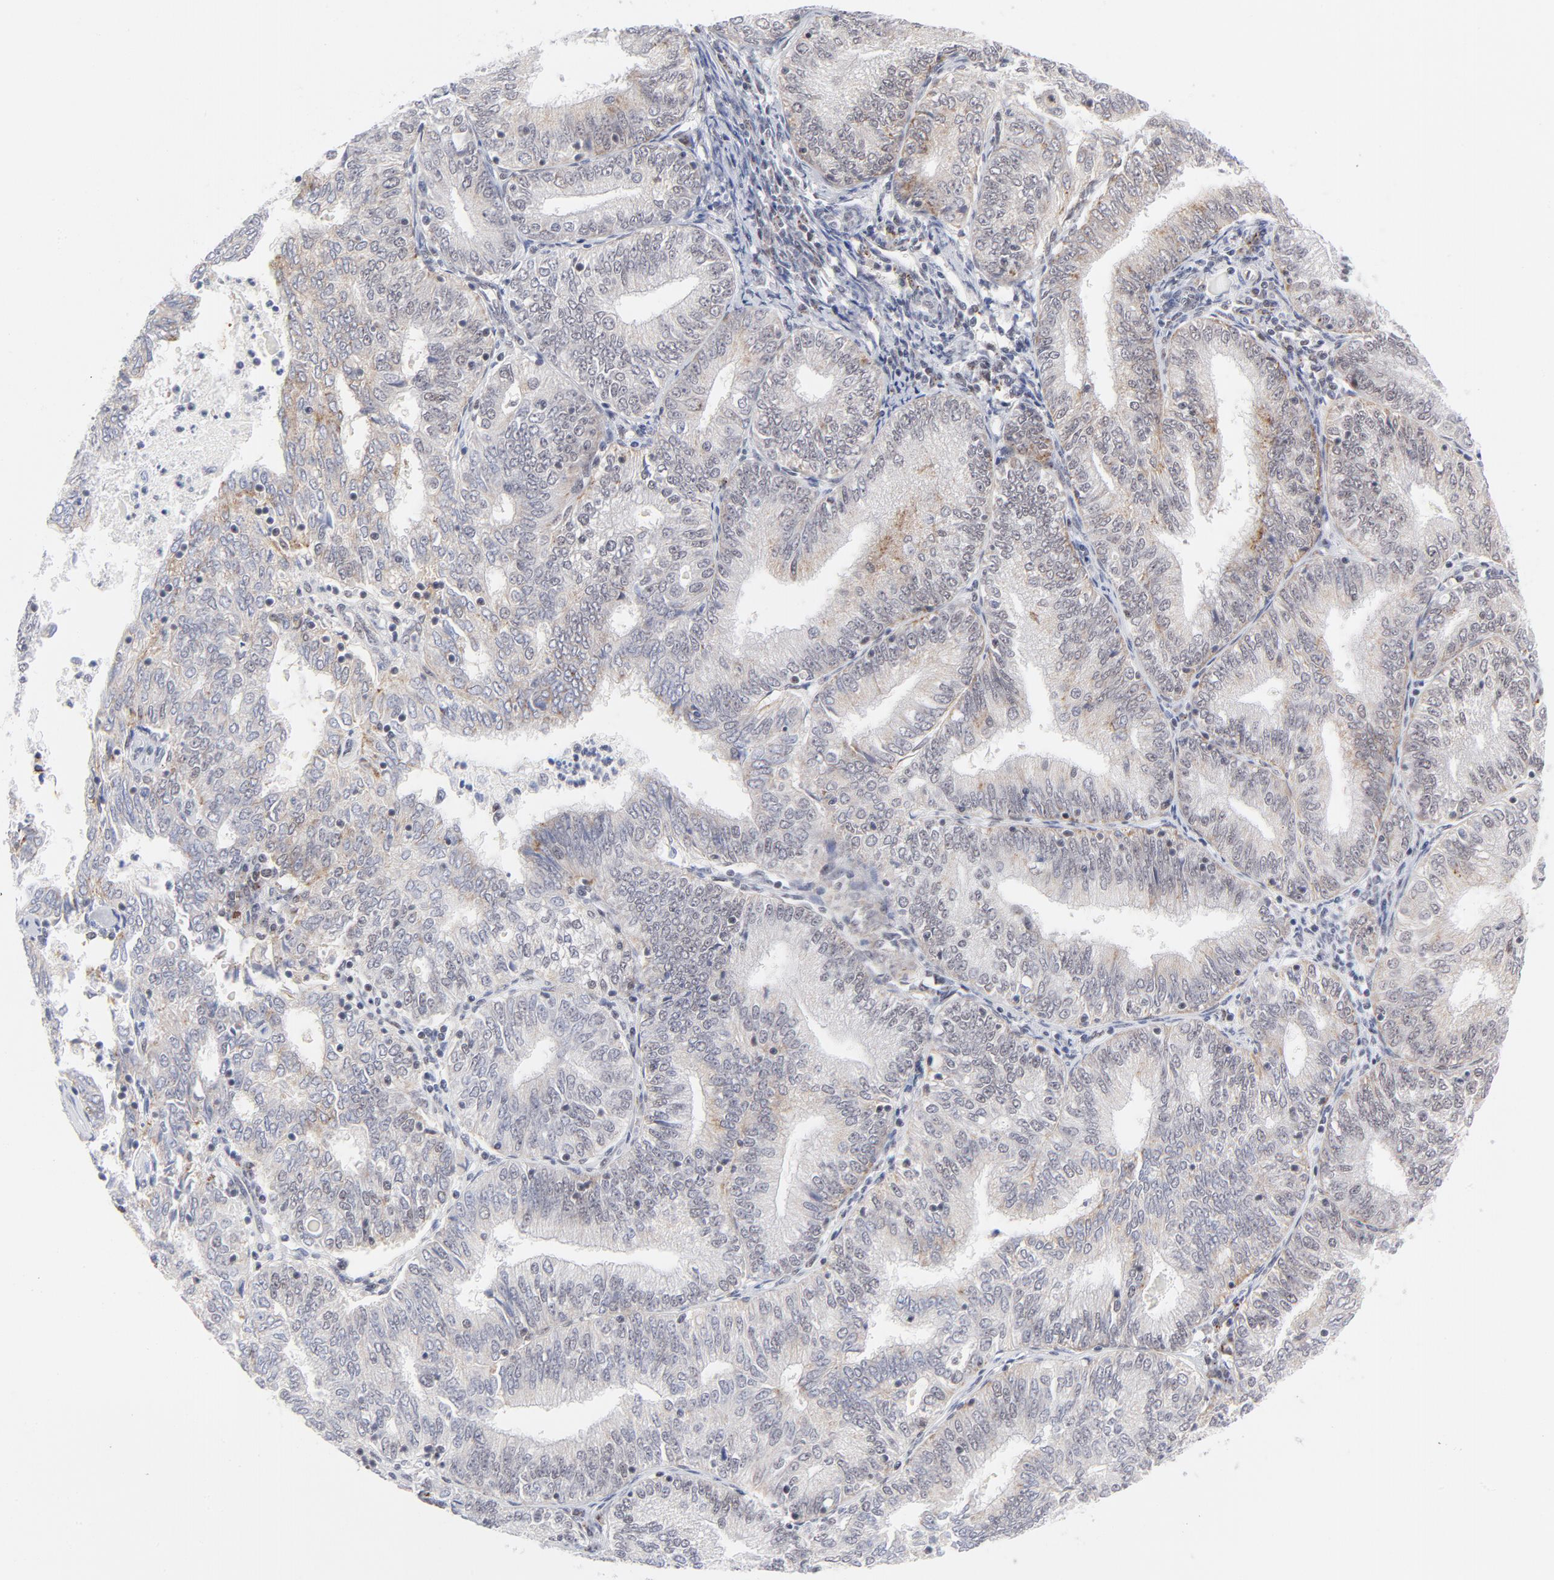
{"staining": {"intensity": "weak", "quantity": "25%-75%", "location": "cytoplasmic/membranous"}, "tissue": "endometrial cancer", "cell_type": "Tumor cells", "image_type": "cancer", "snomed": [{"axis": "morphology", "description": "Adenocarcinoma, NOS"}, {"axis": "topography", "description": "Endometrium"}], "caption": "A brown stain labels weak cytoplasmic/membranous positivity of a protein in human adenocarcinoma (endometrial) tumor cells. (Stains: DAB (3,3'-diaminobenzidine) in brown, nuclei in blue, Microscopy: brightfield microscopy at high magnification).", "gene": "BAP1", "patient": {"sex": "female", "age": 69}}